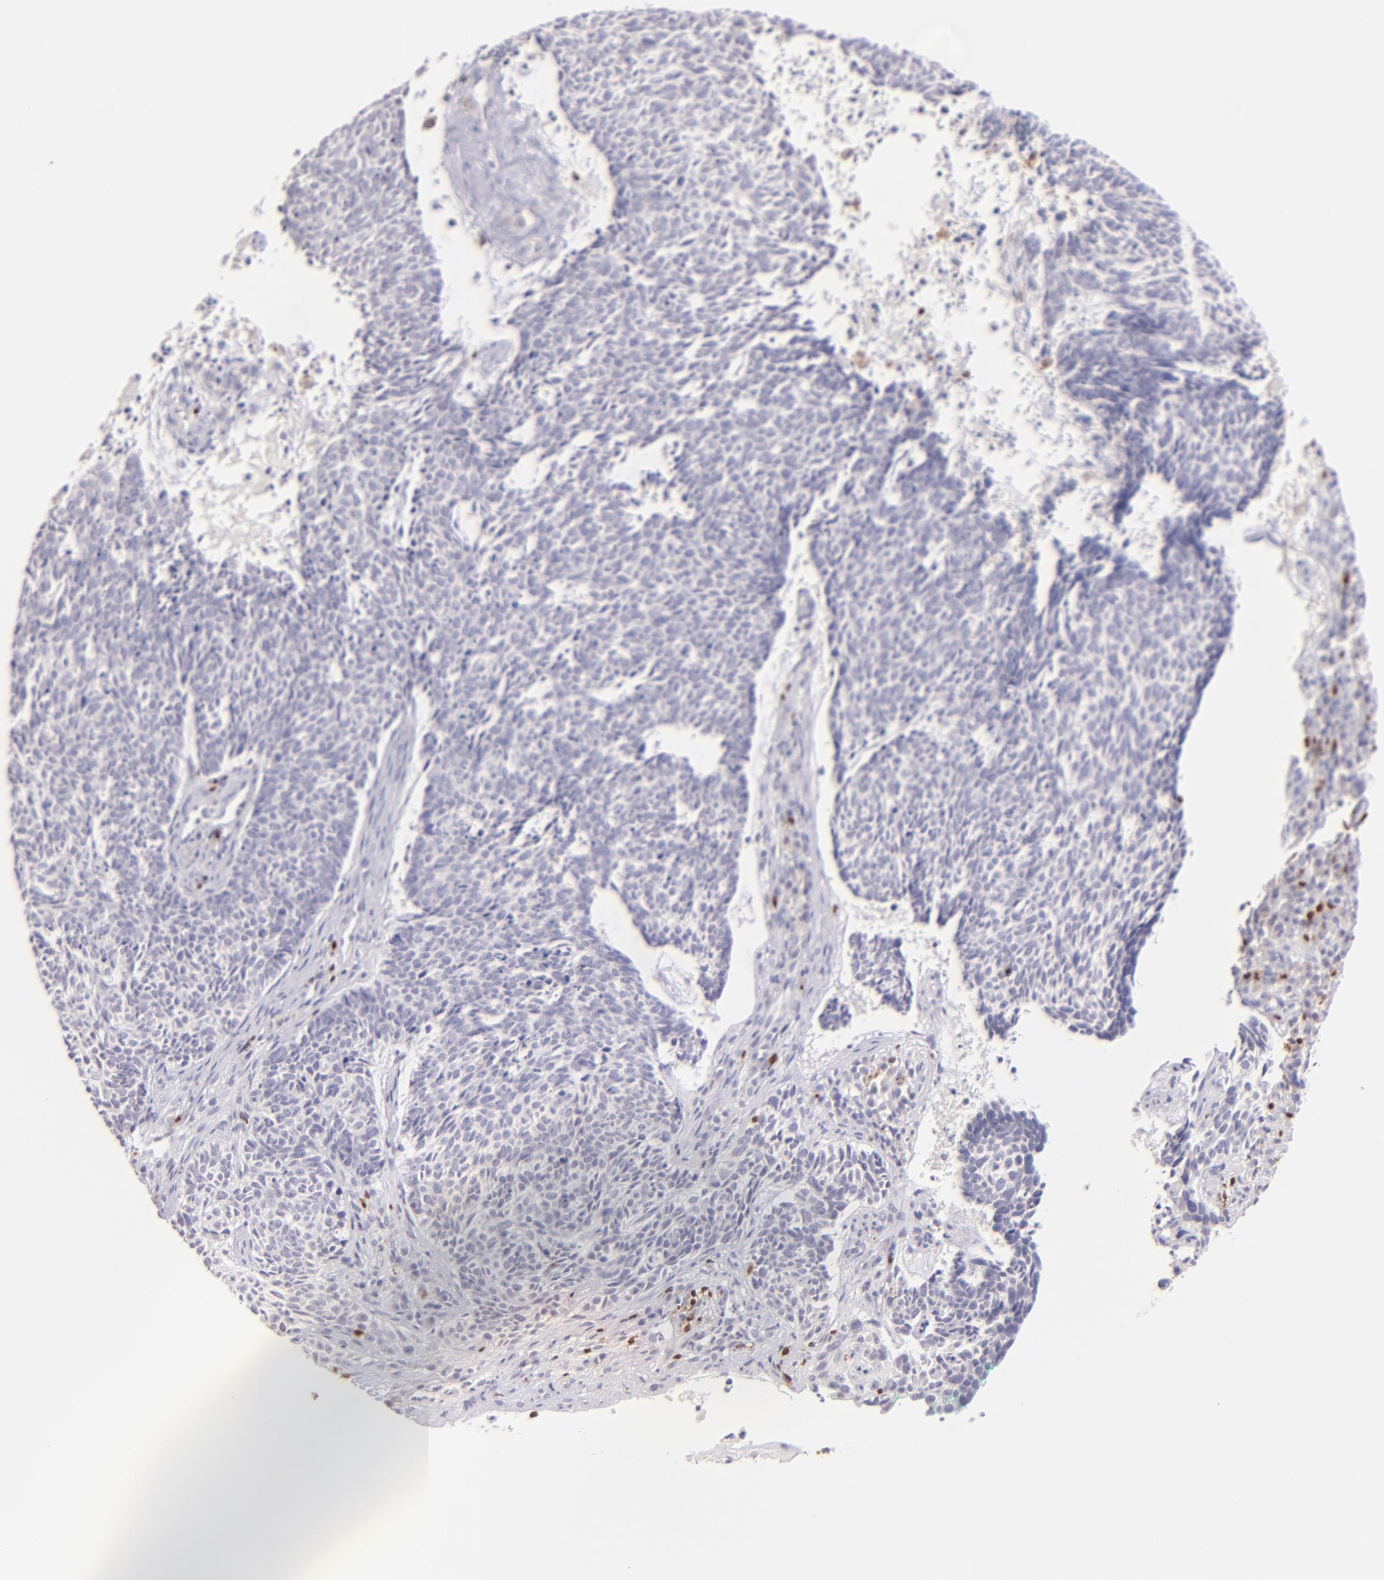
{"staining": {"intensity": "negative", "quantity": "none", "location": "none"}, "tissue": "skin cancer", "cell_type": "Tumor cells", "image_type": "cancer", "snomed": [{"axis": "morphology", "description": "Basal cell carcinoma"}, {"axis": "topography", "description": "Skin"}], "caption": "The image shows no staining of tumor cells in basal cell carcinoma (skin). Brightfield microscopy of IHC stained with DAB (3,3'-diaminobenzidine) (brown) and hematoxylin (blue), captured at high magnification.", "gene": "ZAP70", "patient": {"sex": "female", "age": 89}}